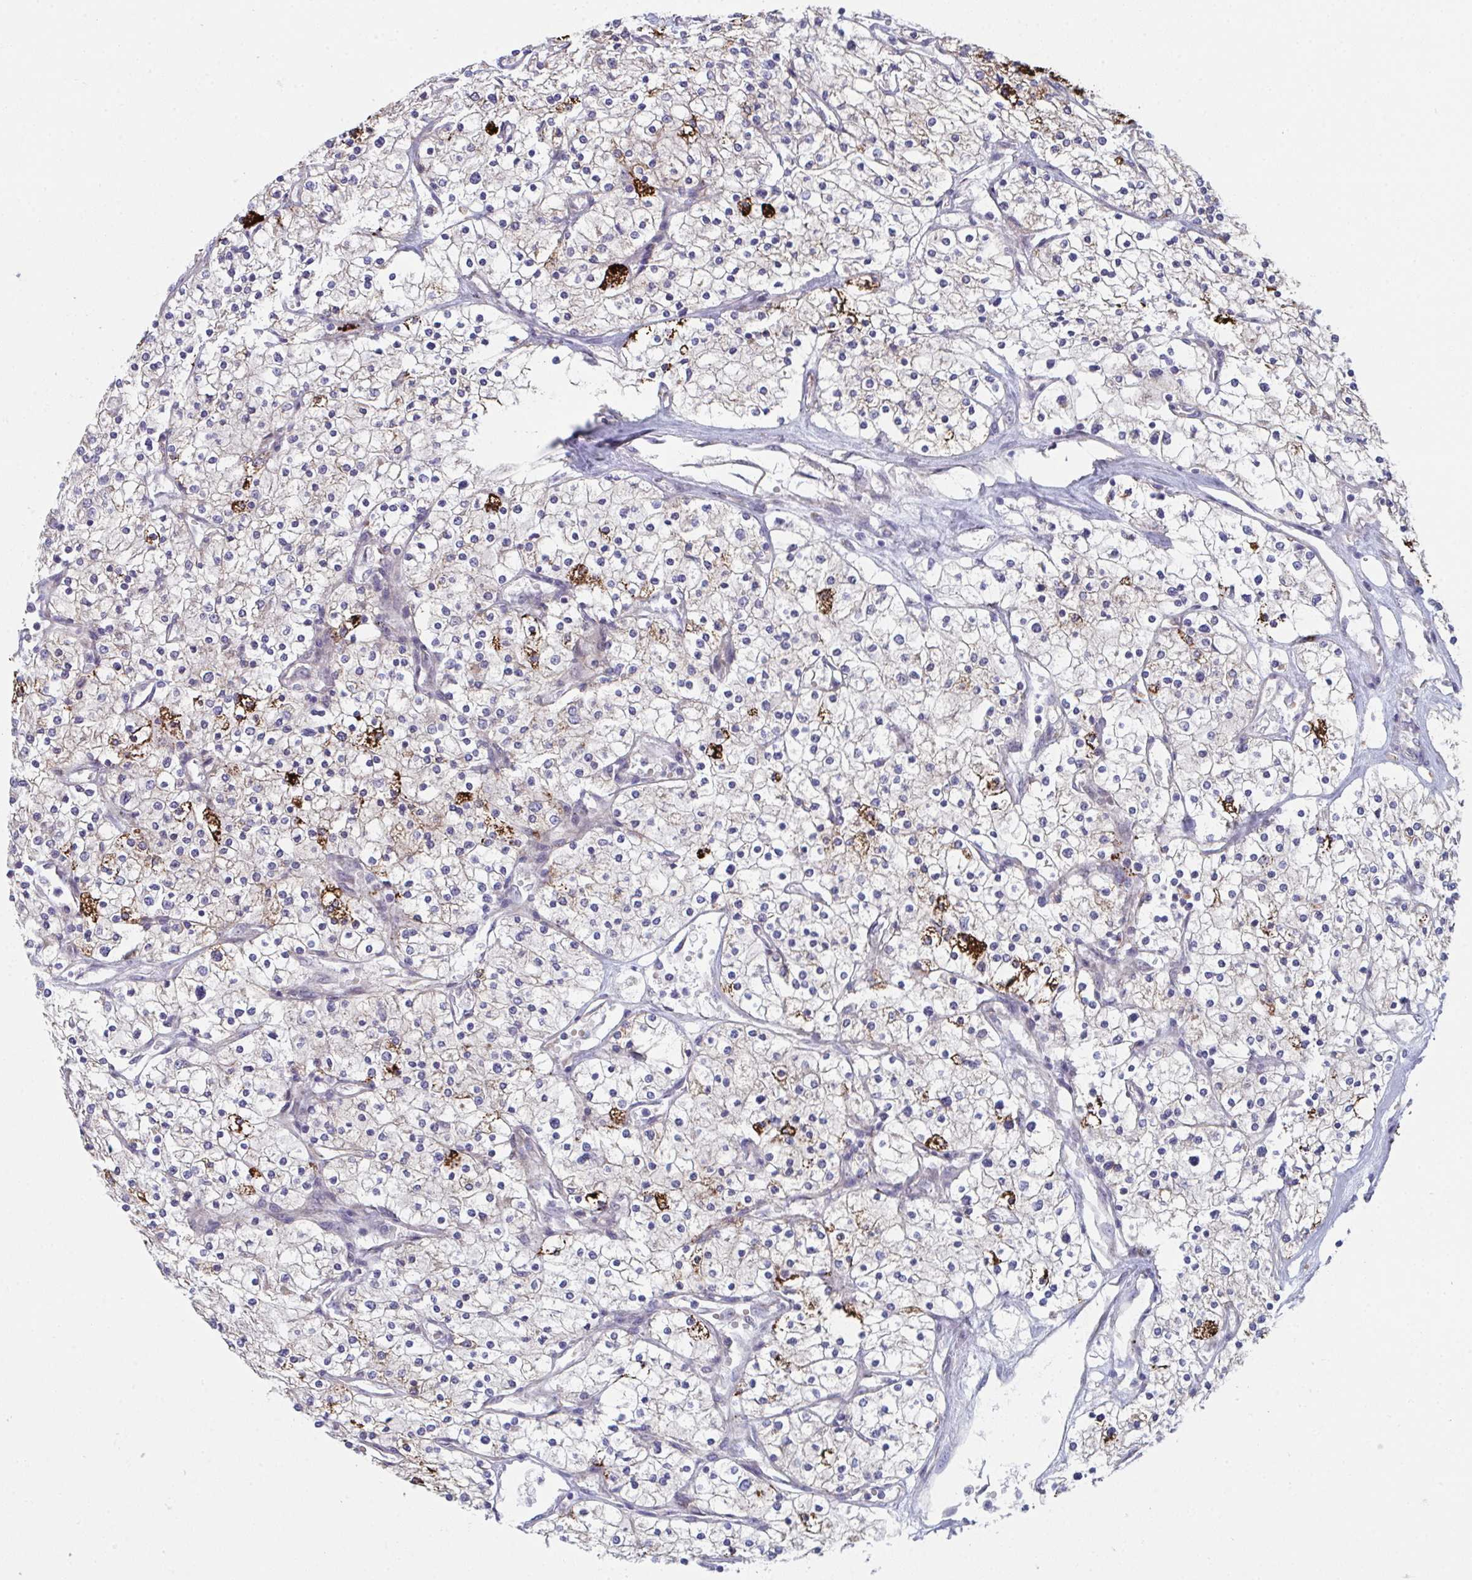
{"staining": {"intensity": "strong", "quantity": "<25%", "location": "cytoplasmic/membranous"}, "tissue": "renal cancer", "cell_type": "Tumor cells", "image_type": "cancer", "snomed": [{"axis": "morphology", "description": "Adenocarcinoma, NOS"}, {"axis": "topography", "description": "Kidney"}], "caption": "Protein analysis of renal cancer (adenocarcinoma) tissue exhibits strong cytoplasmic/membranous positivity in about <25% of tumor cells.", "gene": "VWDE", "patient": {"sex": "male", "age": 80}}